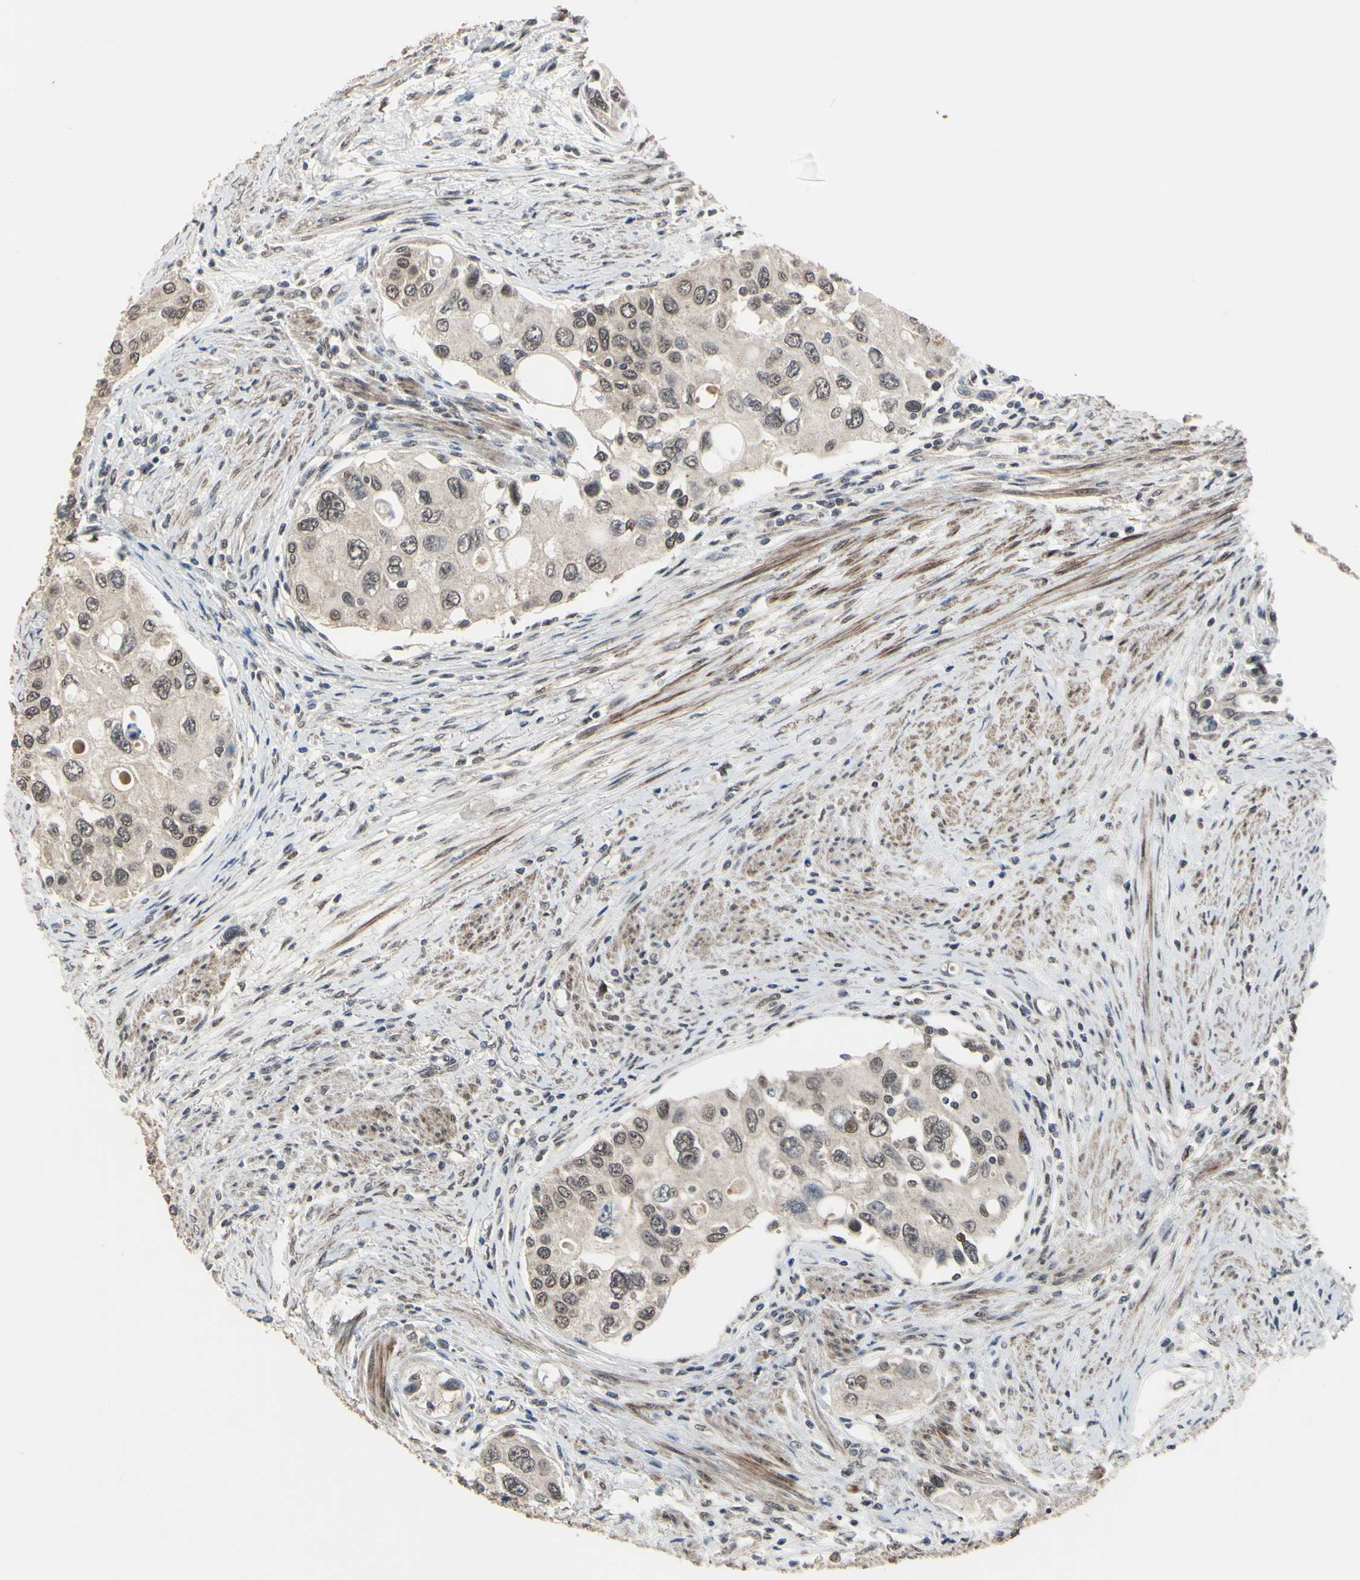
{"staining": {"intensity": "weak", "quantity": ">75%", "location": "nuclear"}, "tissue": "urothelial cancer", "cell_type": "Tumor cells", "image_type": "cancer", "snomed": [{"axis": "morphology", "description": "Urothelial carcinoma, High grade"}, {"axis": "topography", "description": "Urinary bladder"}], "caption": "The image reveals a brown stain indicating the presence of a protein in the nuclear of tumor cells in urothelial cancer.", "gene": "ZNF174", "patient": {"sex": "female", "age": 56}}